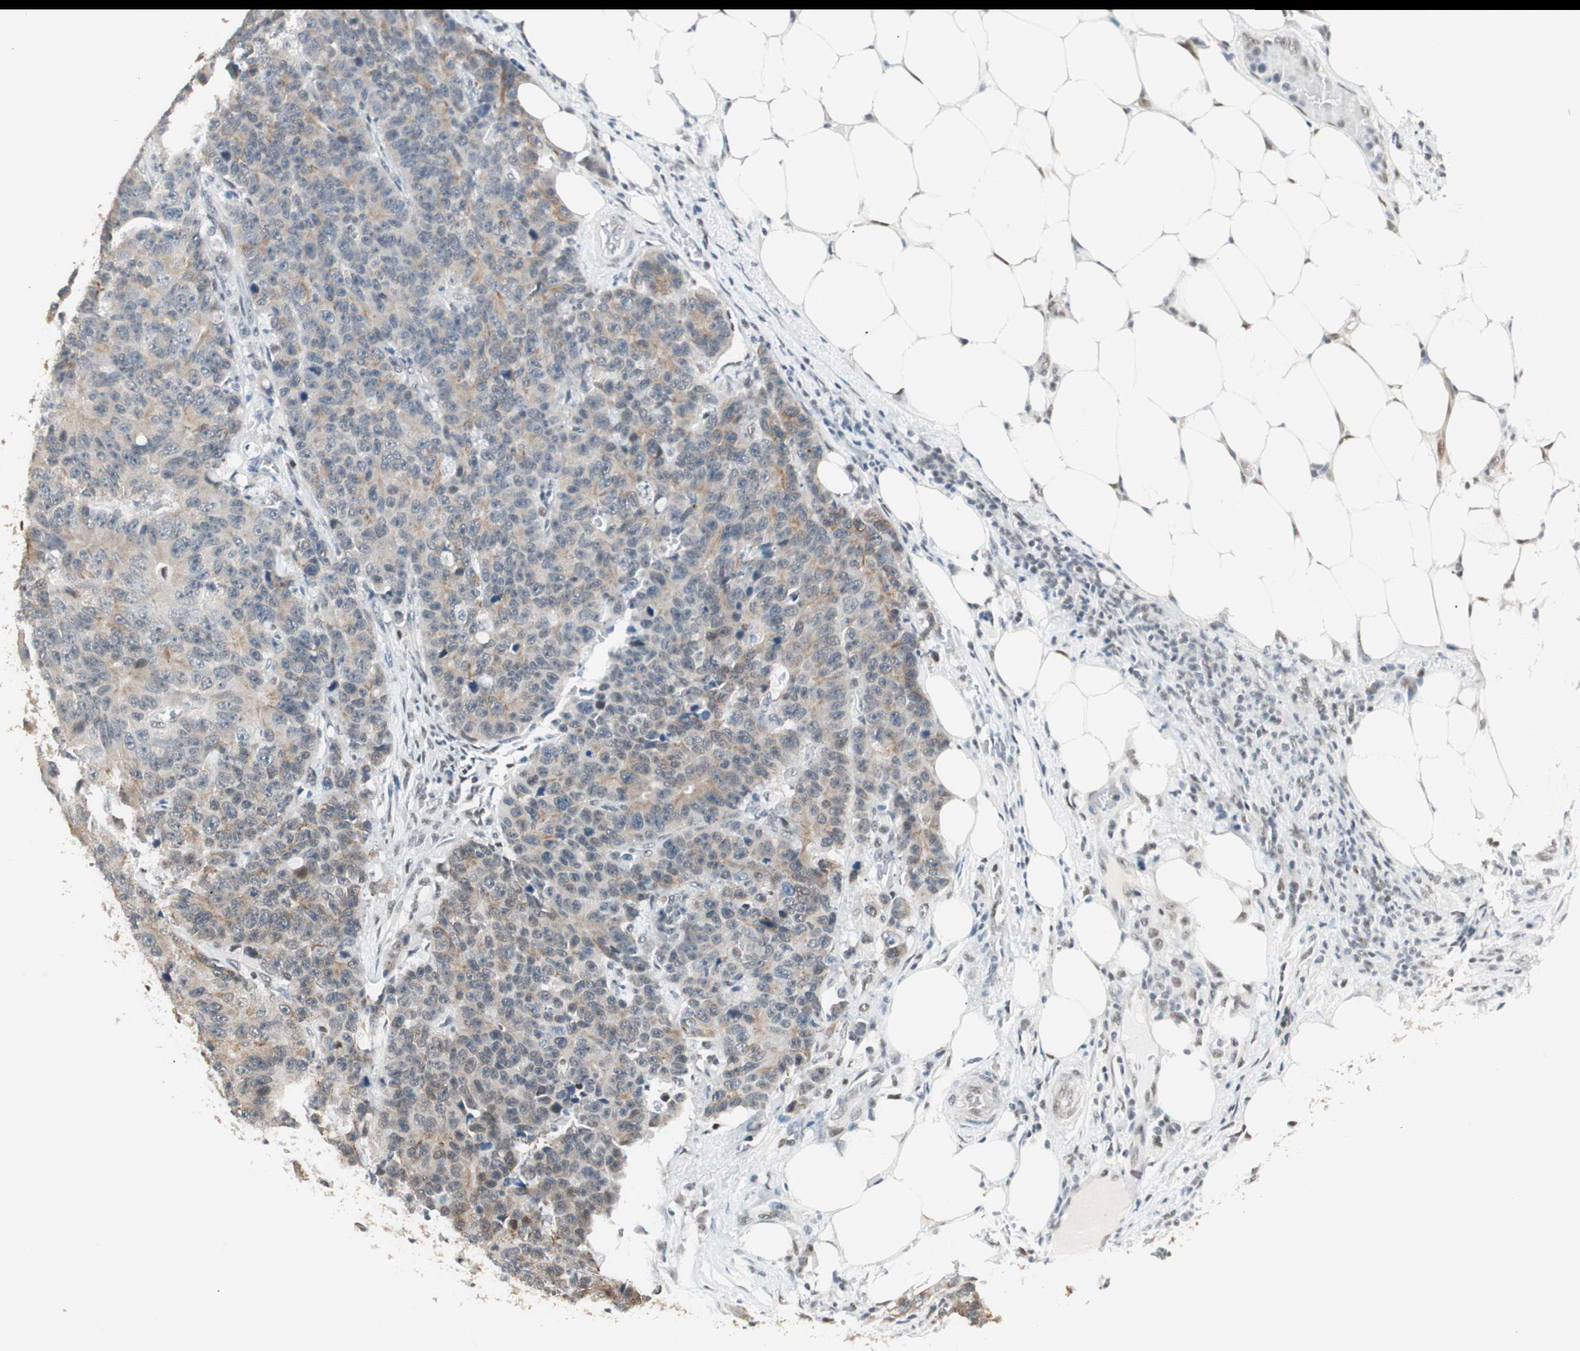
{"staining": {"intensity": "moderate", "quantity": ">75%", "location": "cytoplasmic/membranous"}, "tissue": "colorectal cancer", "cell_type": "Tumor cells", "image_type": "cancer", "snomed": [{"axis": "morphology", "description": "Adenocarcinoma, NOS"}, {"axis": "topography", "description": "Colon"}], "caption": "Human colorectal cancer stained for a protein (brown) demonstrates moderate cytoplasmic/membranous positive staining in approximately >75% of tumor cells.", "gene": "ZBTB17", "patient": {"sex": "female", "age": 86}}